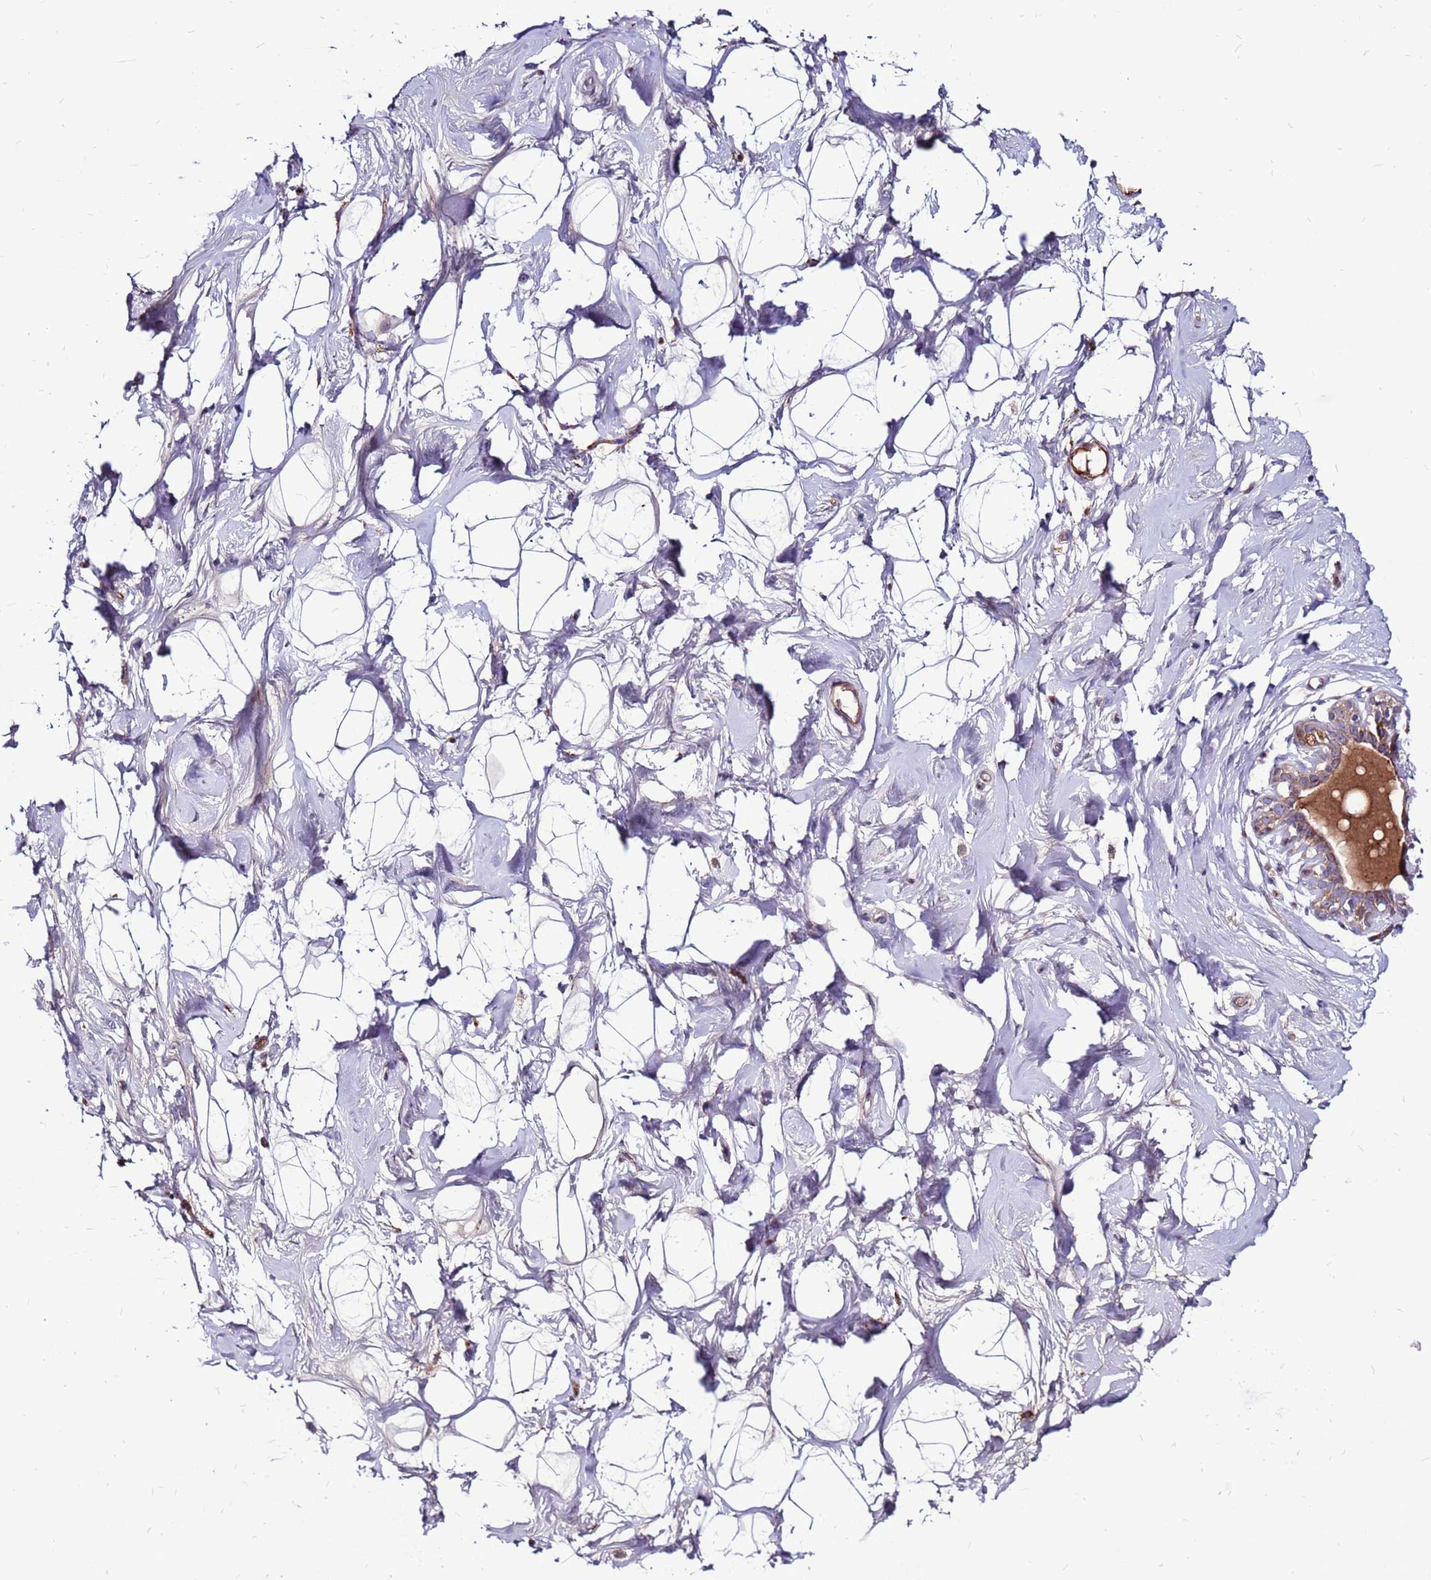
{"staining": {"intensity": "negative", "quantity": "none", "location": "none"}, "tissue": "breast", "cell_type": "Adipocytes", "image_type": "normal", "snomed": [{"axis": "morphology", "description": "Normal tissue, NOS"}, {"axis": "morphology", "description": "Adenoma, NOS"}, {"axis": "topography", "description": "Breast"}], "caption": "A high-resolution image shows immunohistochemistry staining of benign breast, which reveals no significant positivity in adipocytes. The staining is performed using DAB brown chromogen with nuclei counter-stained in using hematoxylin.", "gene": "CCDC71", "patient": {"sex": "female", "age": 23}}